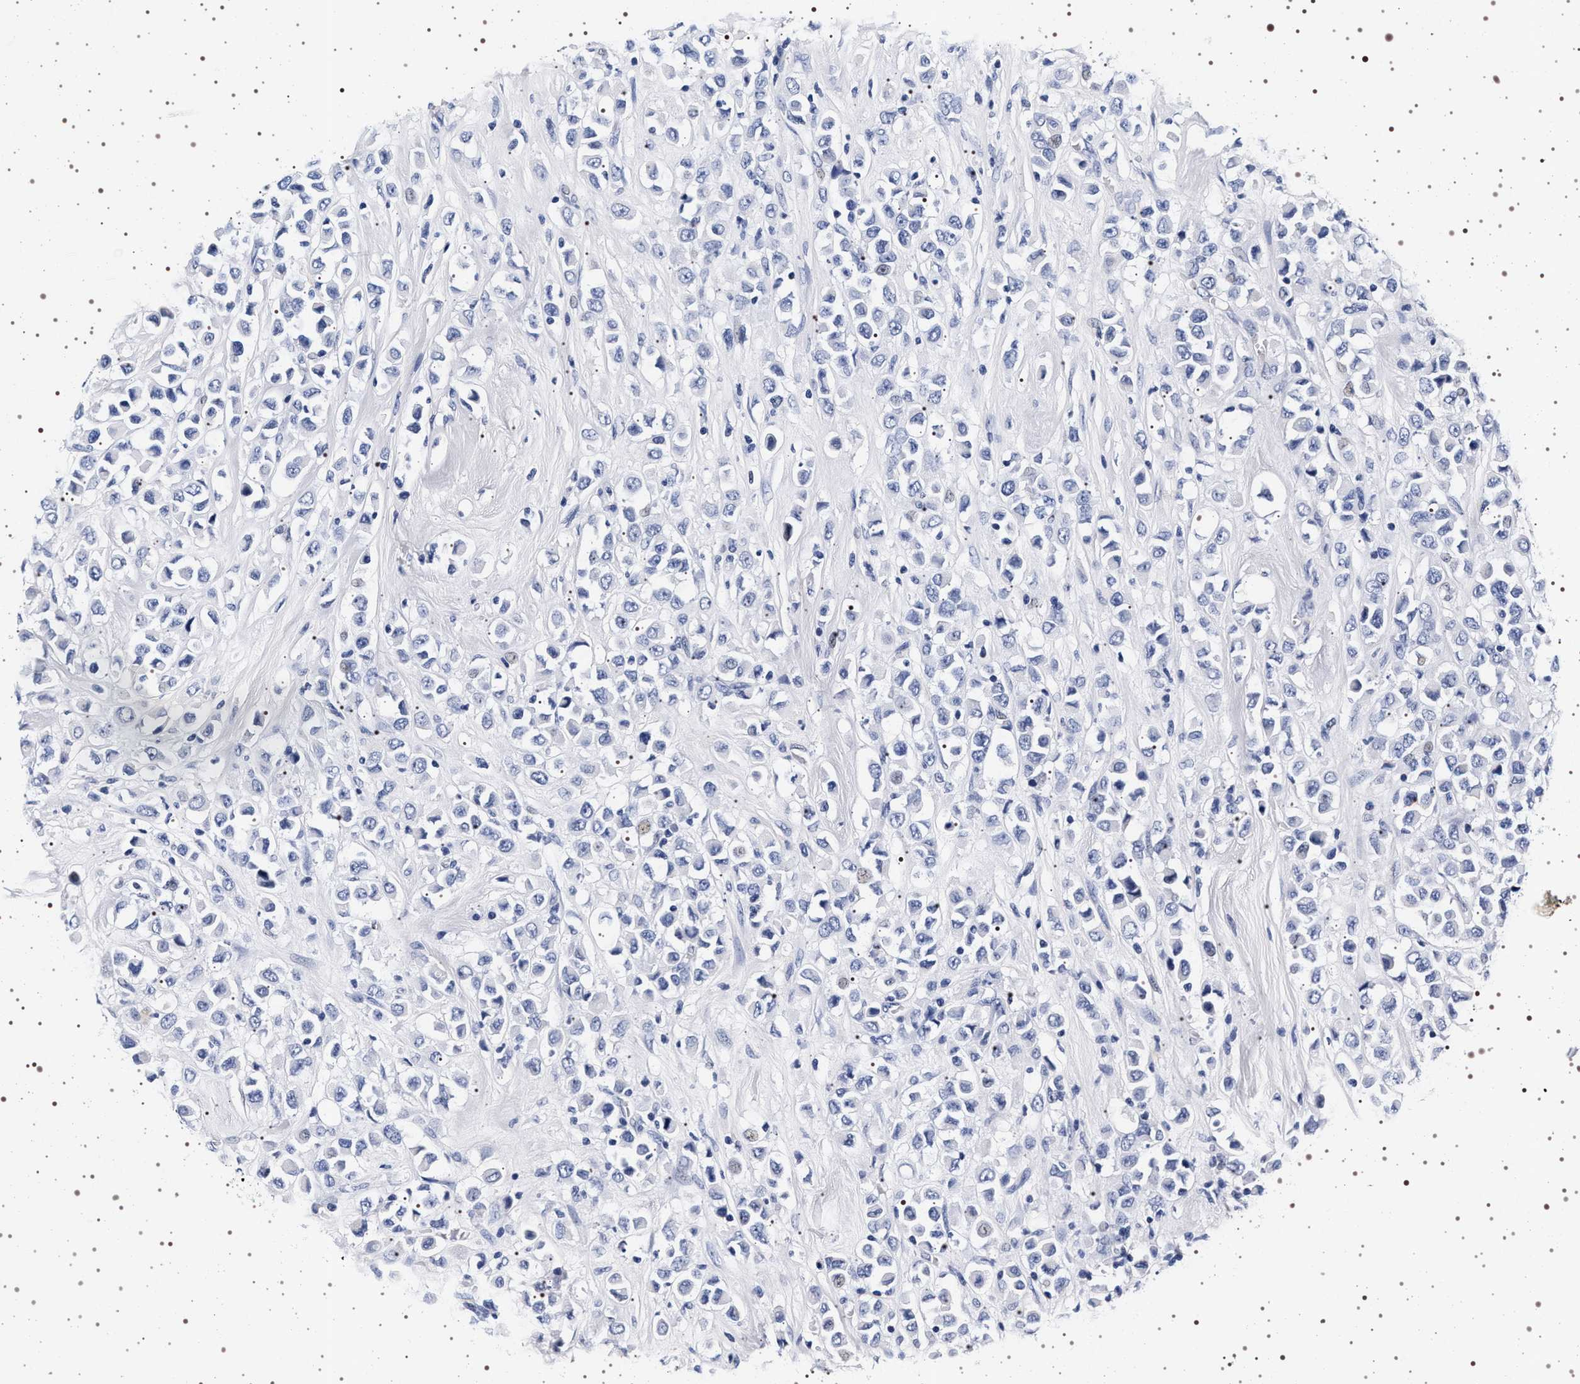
{"staining": {"intensity": "negative", "quantity": "none", "location": "none"}, "tissue": "breast cancer", "cell_type": "Tumor cells", "image_type": "cancer", "snomed": [{"axis": "morphology", "description": "Duct carcinoma"}, {"axis": "topography", "description": "Breast"}], "caption": "Photomicrograph shows no protein staining in tumor cells of breast infiltrating ductal carcinoma tissue.", "gene": "SYN1", "patient": {"sex": "female", "age": 61}}